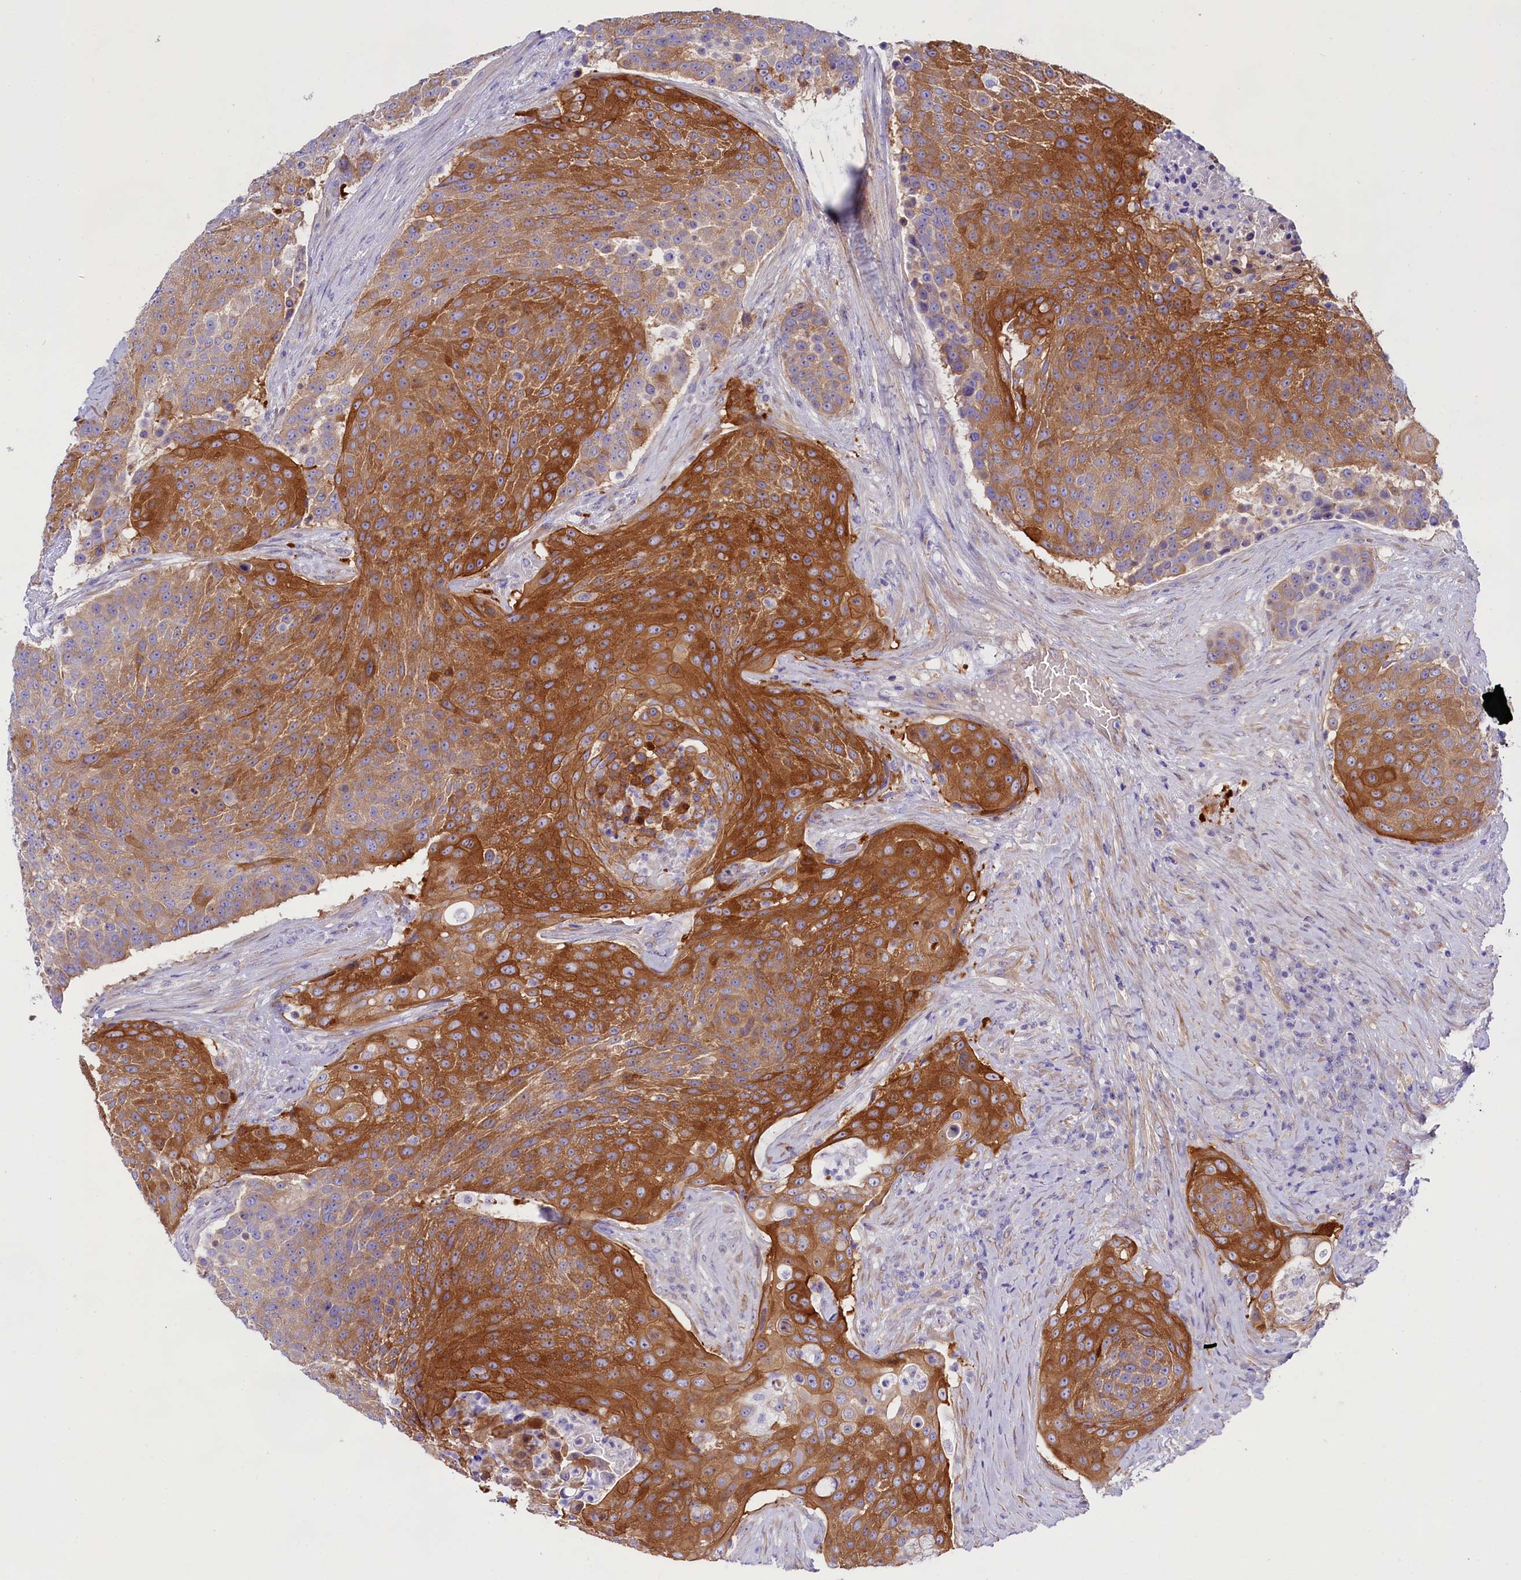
{"staining": {"intensity": "strong", "quantity": "25%-75%", "location": "cytoplasmic/membranous"}, "tissue": "urothelial cancer", "cell_type": "Tumor cells", "image_type": "cancer", "snomed": [{"axis": "morphology", "description": "Urothelial carcinoma, High grade"}, {"axis": "topography", "description": "Urinary bladder"}], "caption": "Immunohistochemical staining of urothelial cancer demonstrates high levels of strong cytoplasmic/membranous protein positivity in approximately 25%-75% of tumor cells.", "gene": "PPP1R13L", "patient": {"sex": "female", "age": 63}}